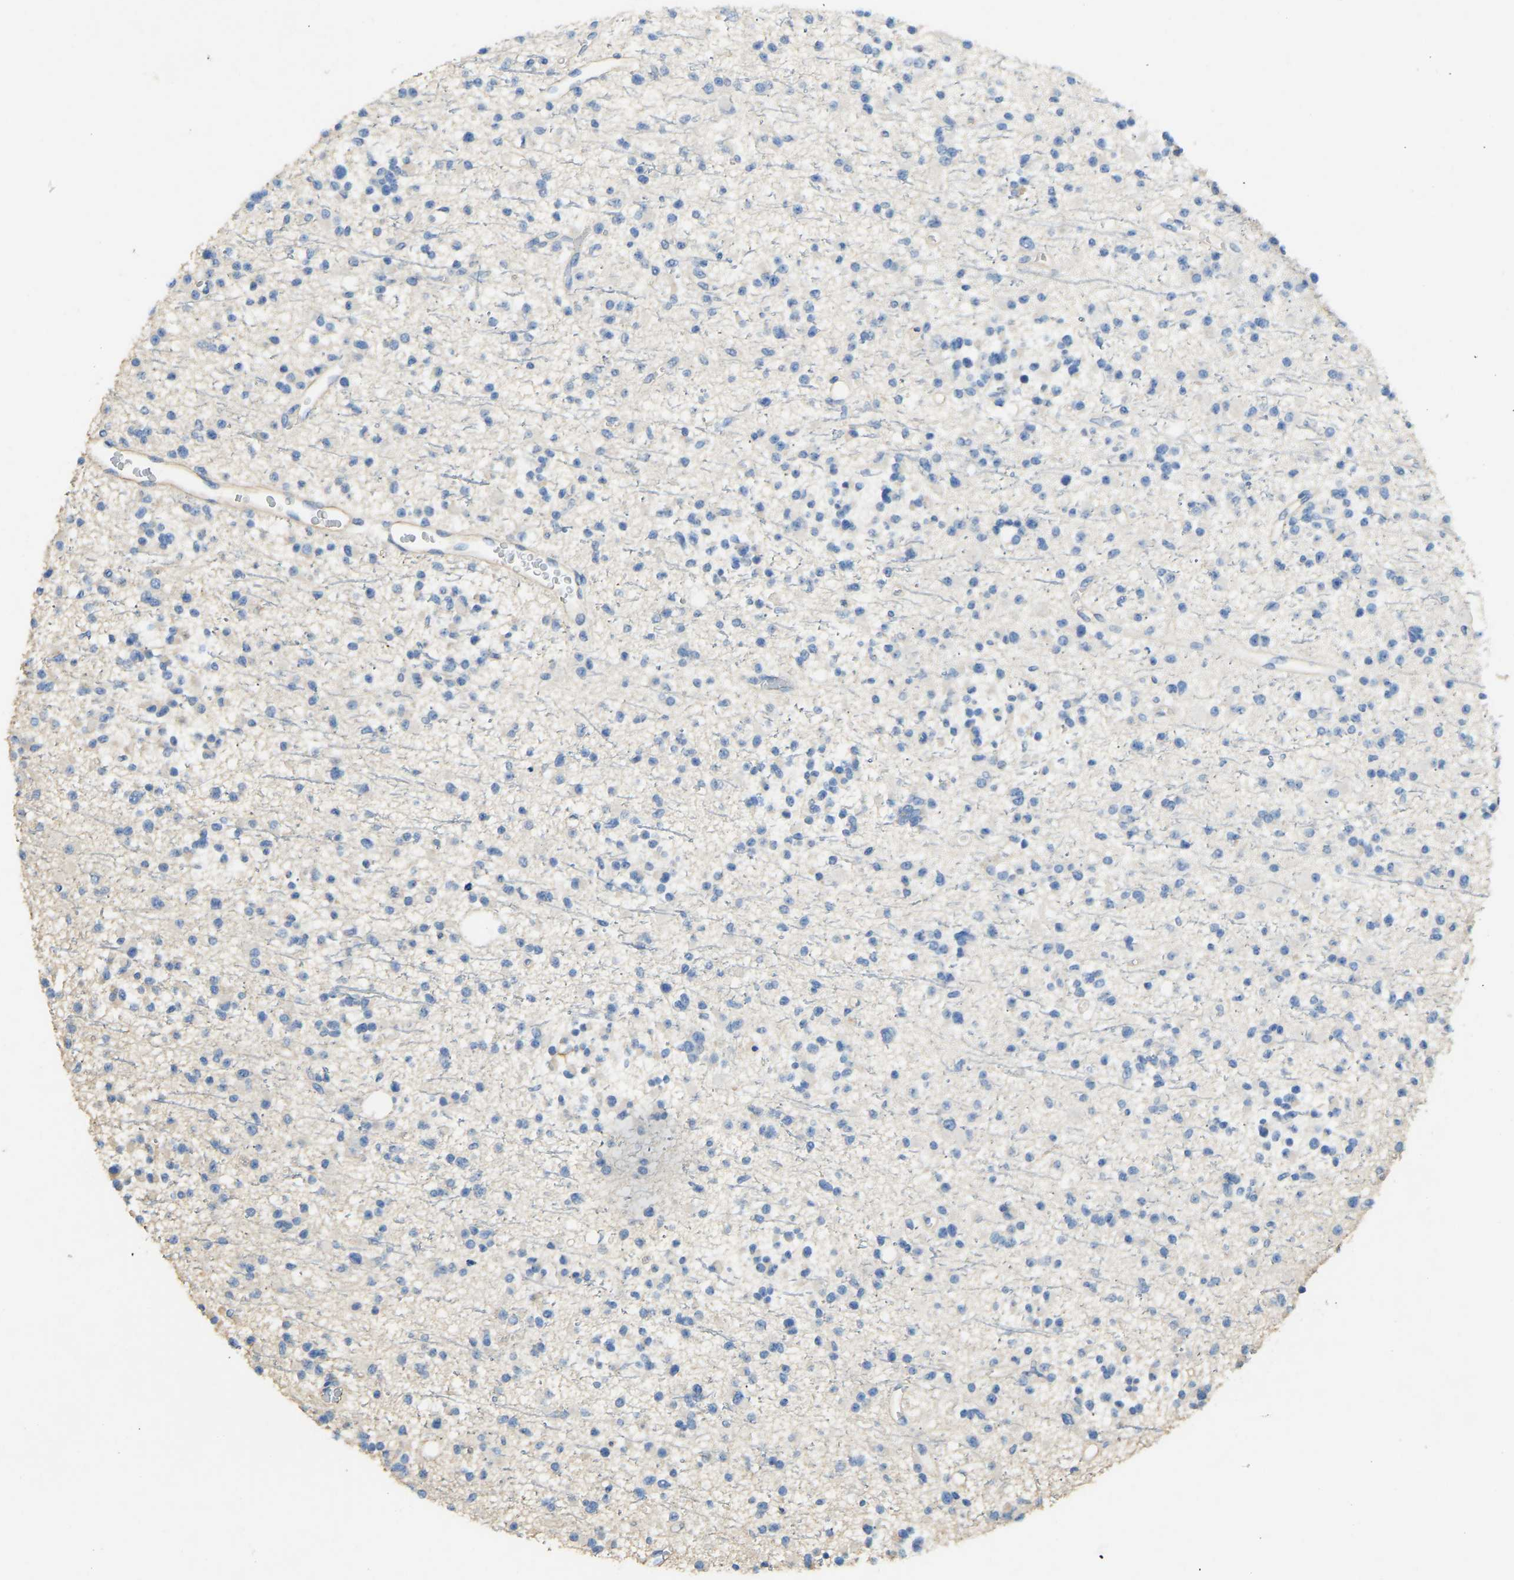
{"staining": {"intensity": "negative", "quantity": "none", "location": "none"}, "tissue": "glioma", "cell_type": "Tumor cells", "image_type": "cancer", "snomed": [{"axis": "morphology", "description": "Glioma, malignant, Low grade"}, {"axis": "topography", "description": "Brain"}], "caption": "Immunohistochemical staining of malignant low-grade glioma demonstrates no significant staining in tumor cells.", "gene": "TECTA", "patient": {"sex": "female", "age": 22}}